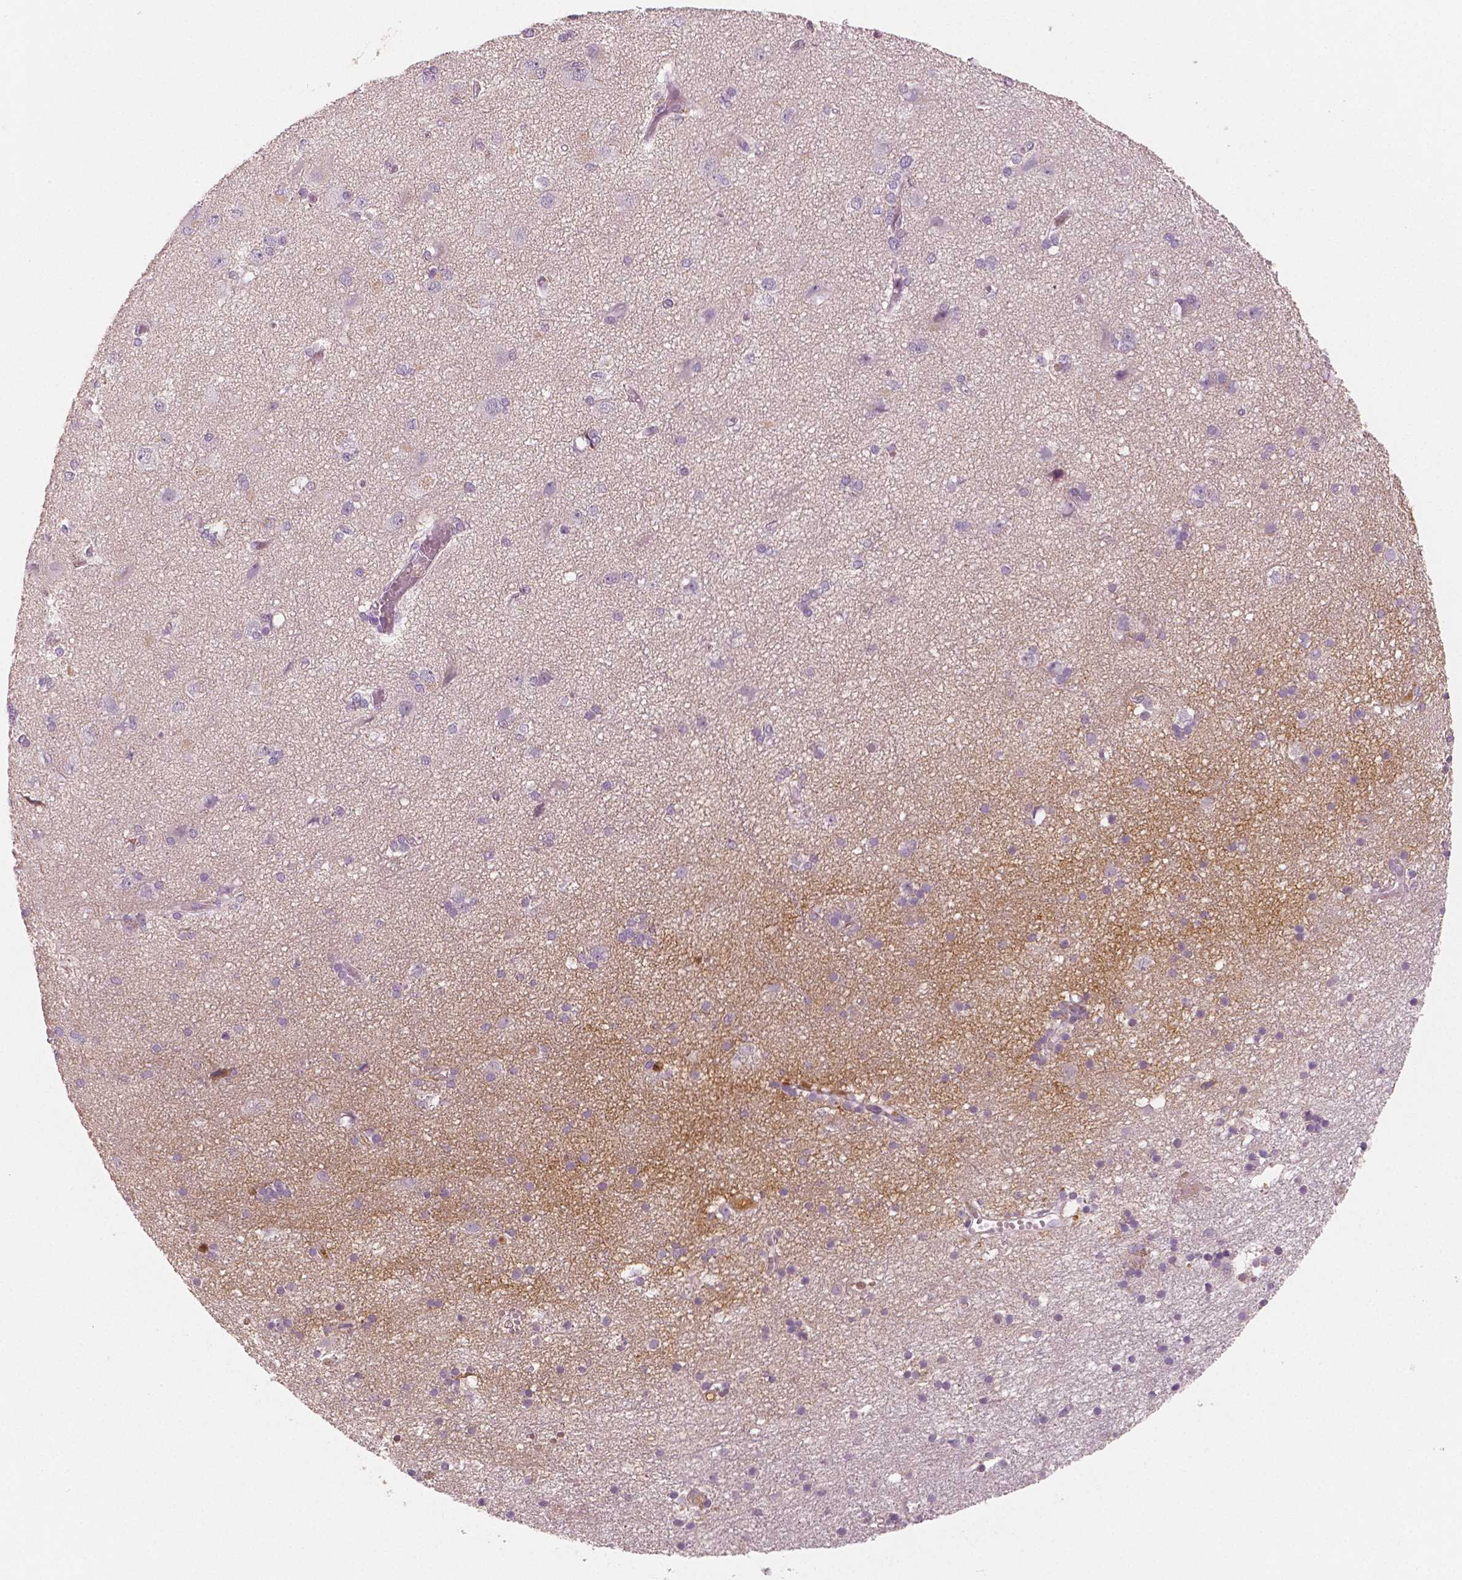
{"staining": {"intensity": "weak", "quantity": "25%-75%", "location": "cytoplasmic/membranous"}, "tissue": "cerebral cortex", "cell_type": "Endothelial cells", "image_type": "normal", "snomed": [{"axis": "morphology", "description": "Normal tissue, NOS"}, {"axis": "morphology", "description": "Glioma, malignant, High grade"}, {"axis": "topography", "description": "Cerebral cortex"}], "caption": "High-power microscopy captured an immunohistochemistry micrograph of normal cerebral cortex, revealing weak cytoplasmic/membranous positivity in about 25%-75% of endothelial cells. (Stains: DAB (3,3'-diaminobenzidine) in brown, nuclei in blue, Microscopy: brightfield microscopy at high magnification).", "gene": "APOA4", "patient": {"sex": "male", "age": 71}}